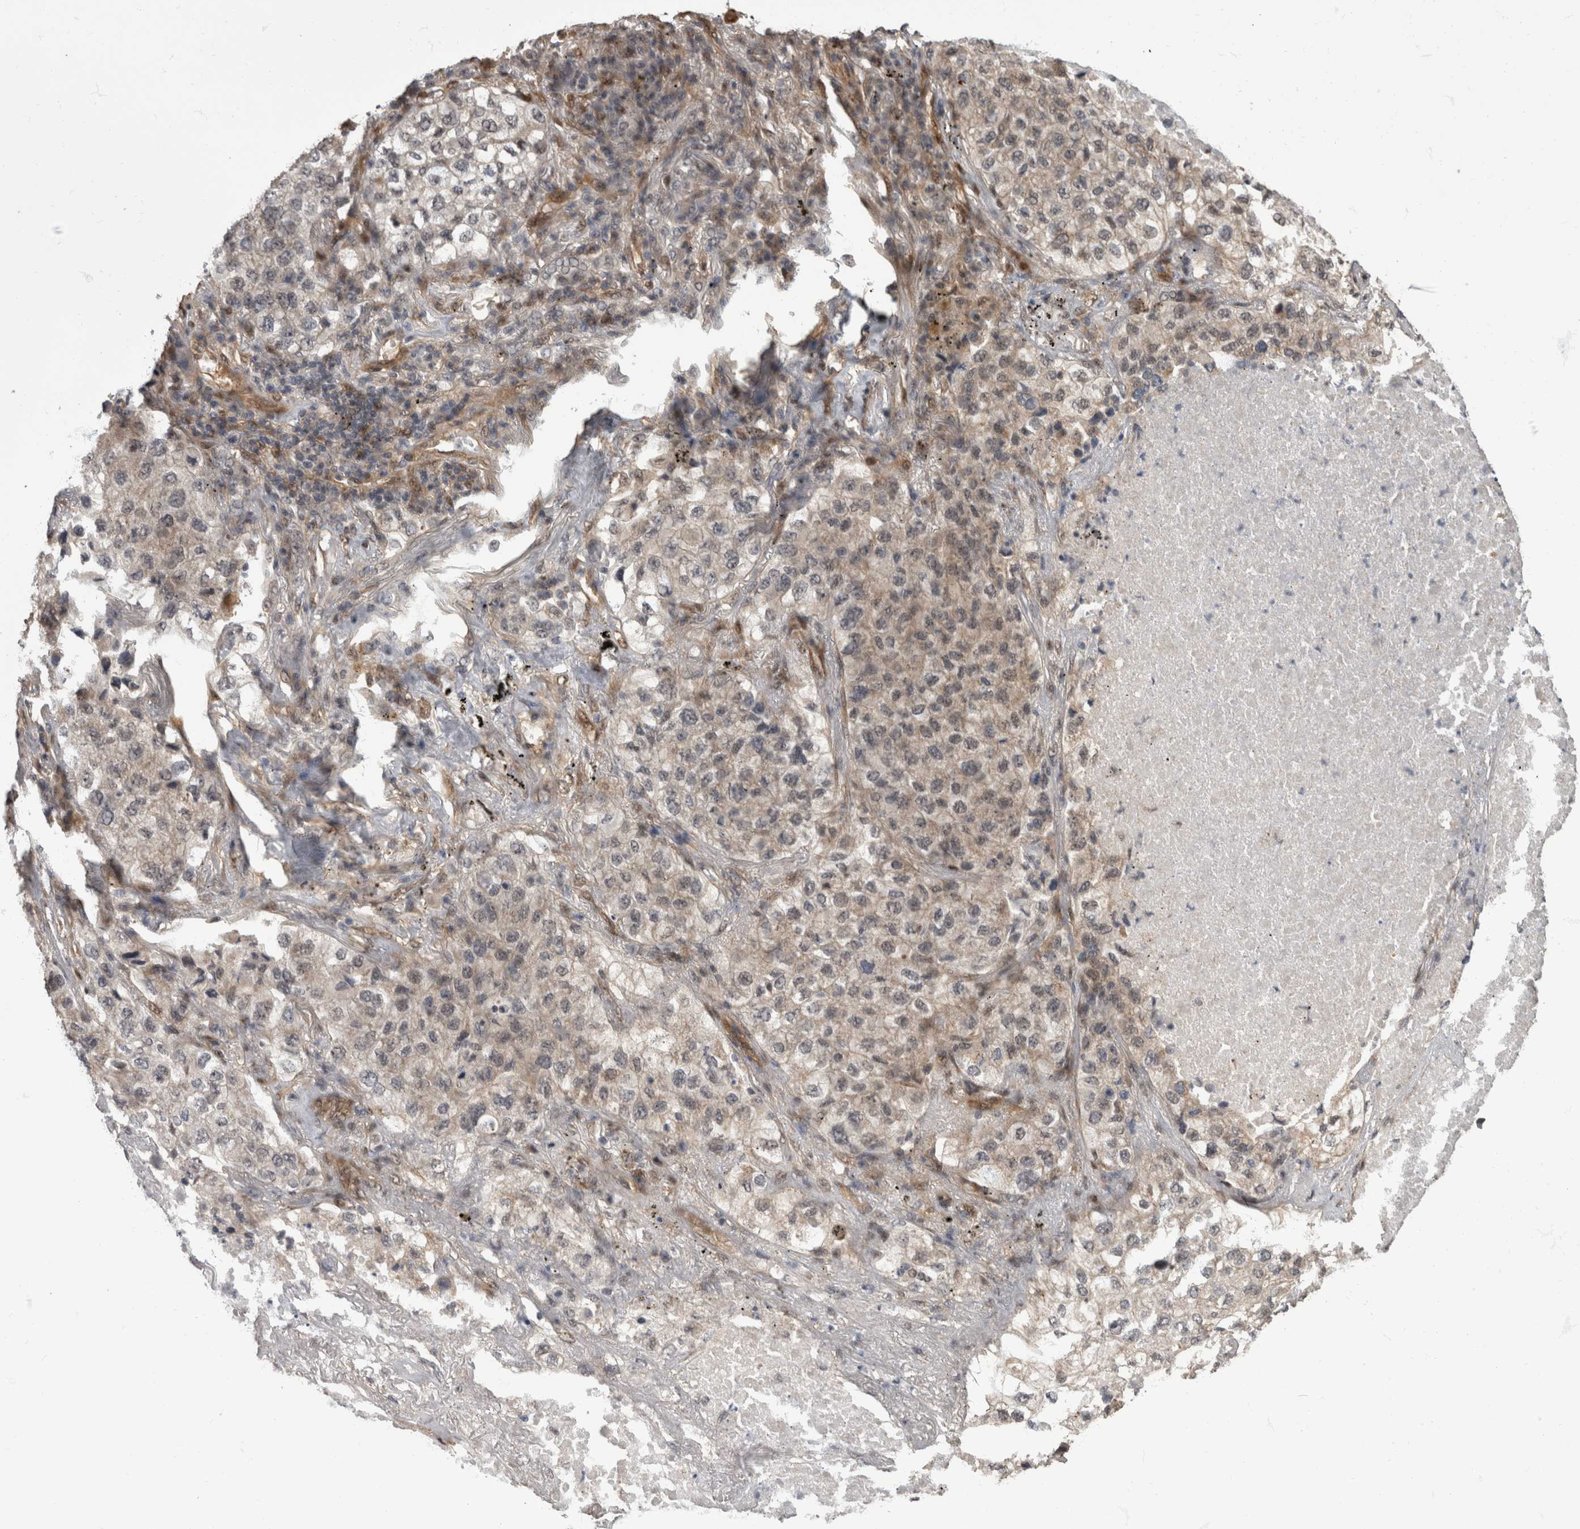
{"staining": {"intensity": "weak", "quantity": "<25%", "location": "cytoplasmic/membranous,nuclear"}, "tissue": "lung cancer", "cell_type": "Tumor cells", "image_type": "cancer", "snomed": [{"axis": "morphology", "description": "Adenocarcinoma, NOS"}, {"axis": "topography", "description": "Lung"}], "caption": "The image displays no significant expression in tumor cells of lung cancer (adenocarcinoma).", "gene": "AKT3", "patient": {"sex": "male", "age": 63}}